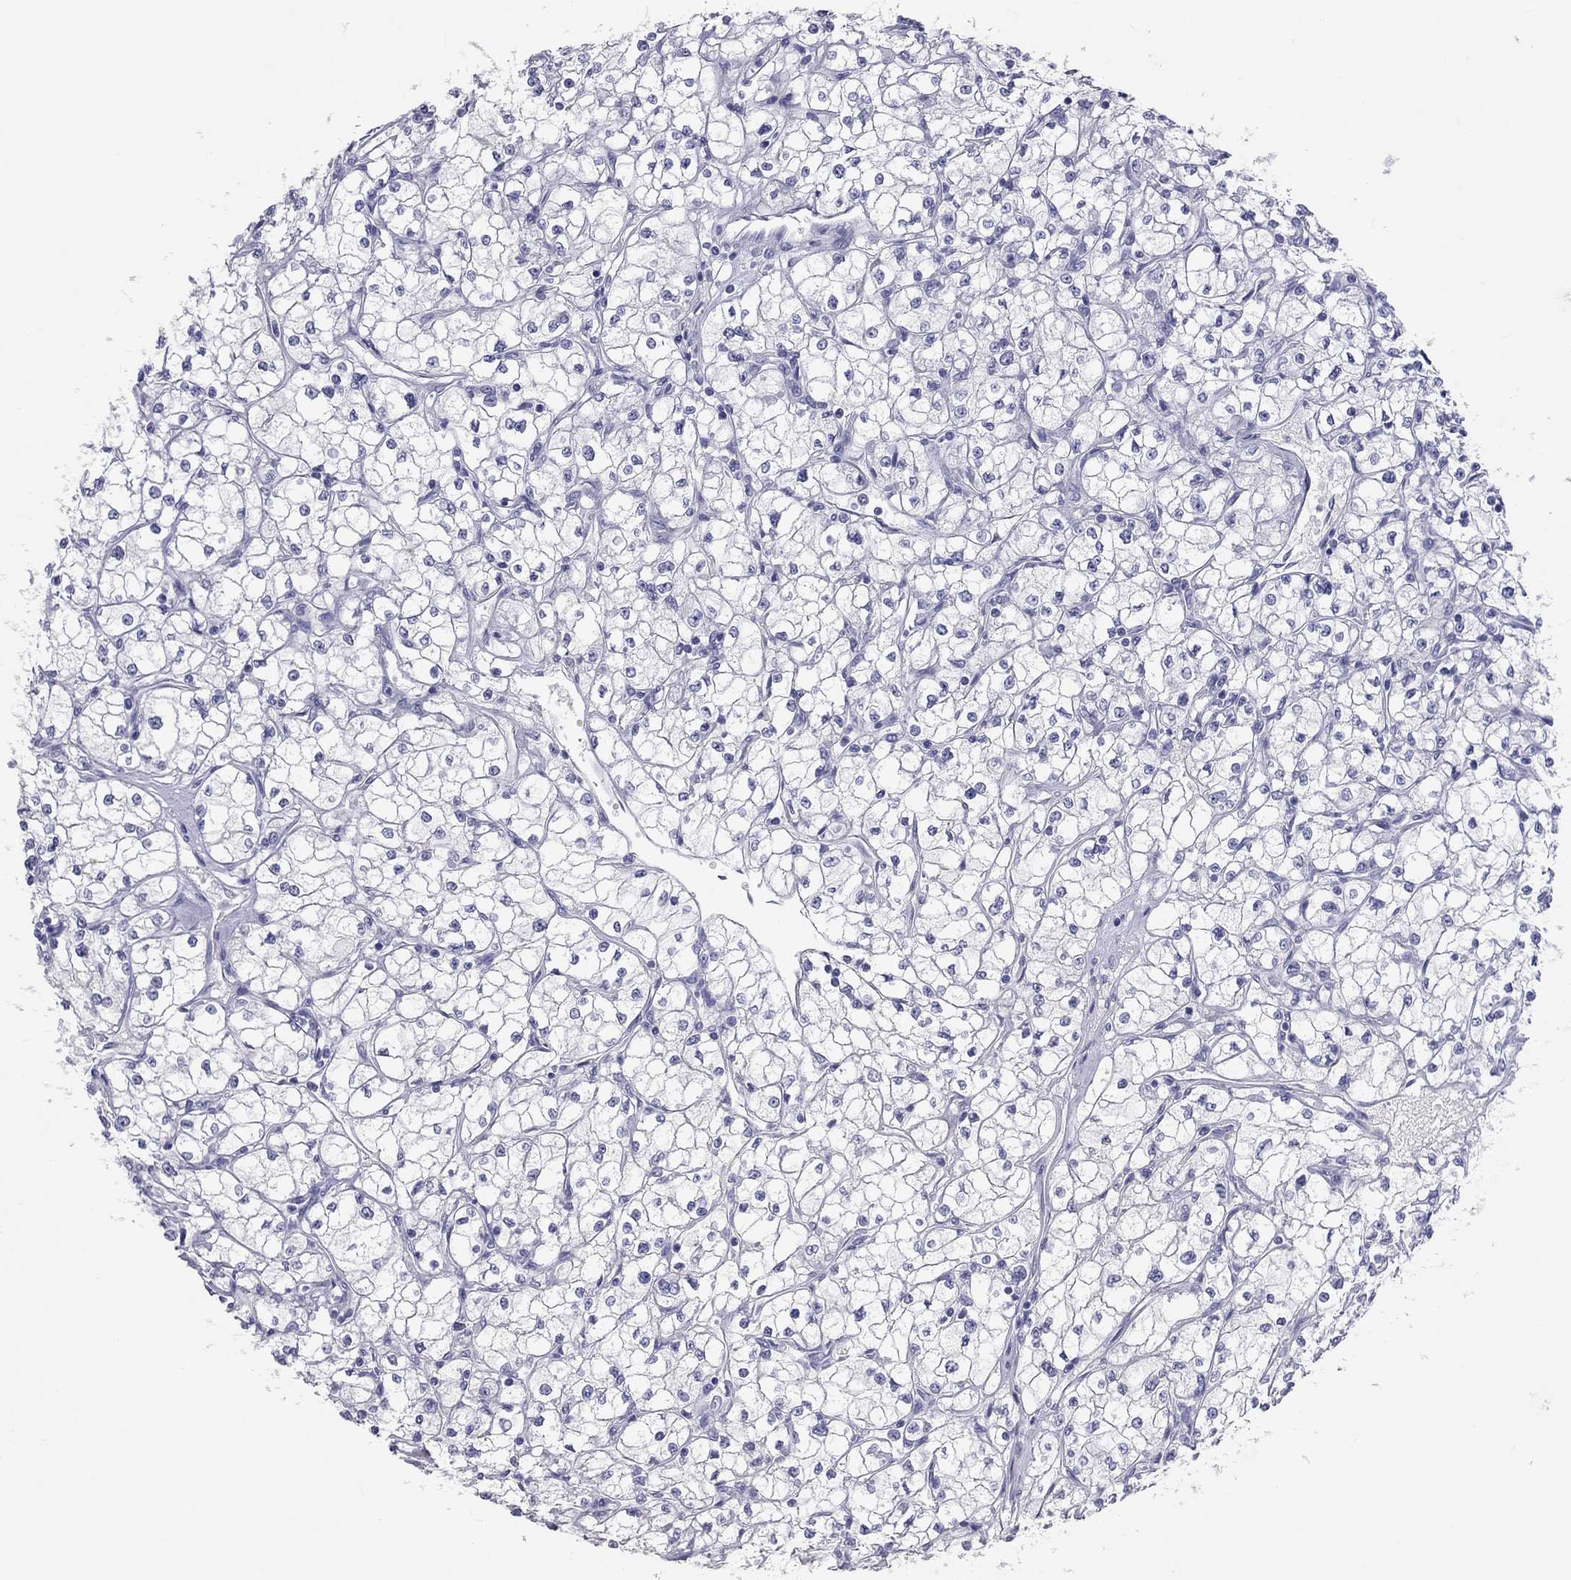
{"staining": {"intensity": "negative", "quantity": "none", "location": "none"}, "tissue": "renal cancer", "cell_type": "Tumor cells", "image_type": "cancer", "snomed": [{"axis": "morphology", "description": "Adenocarcinoma, NOS"}, {"axis": "topography", "description": "Kidney"}], "caption": "This is a image of immunohistochemistry staining of renal cancer, which shows no staining in tumor cells.", "gene": "PCDHGC5", "patient": {"sex": "male", "age": 67}}